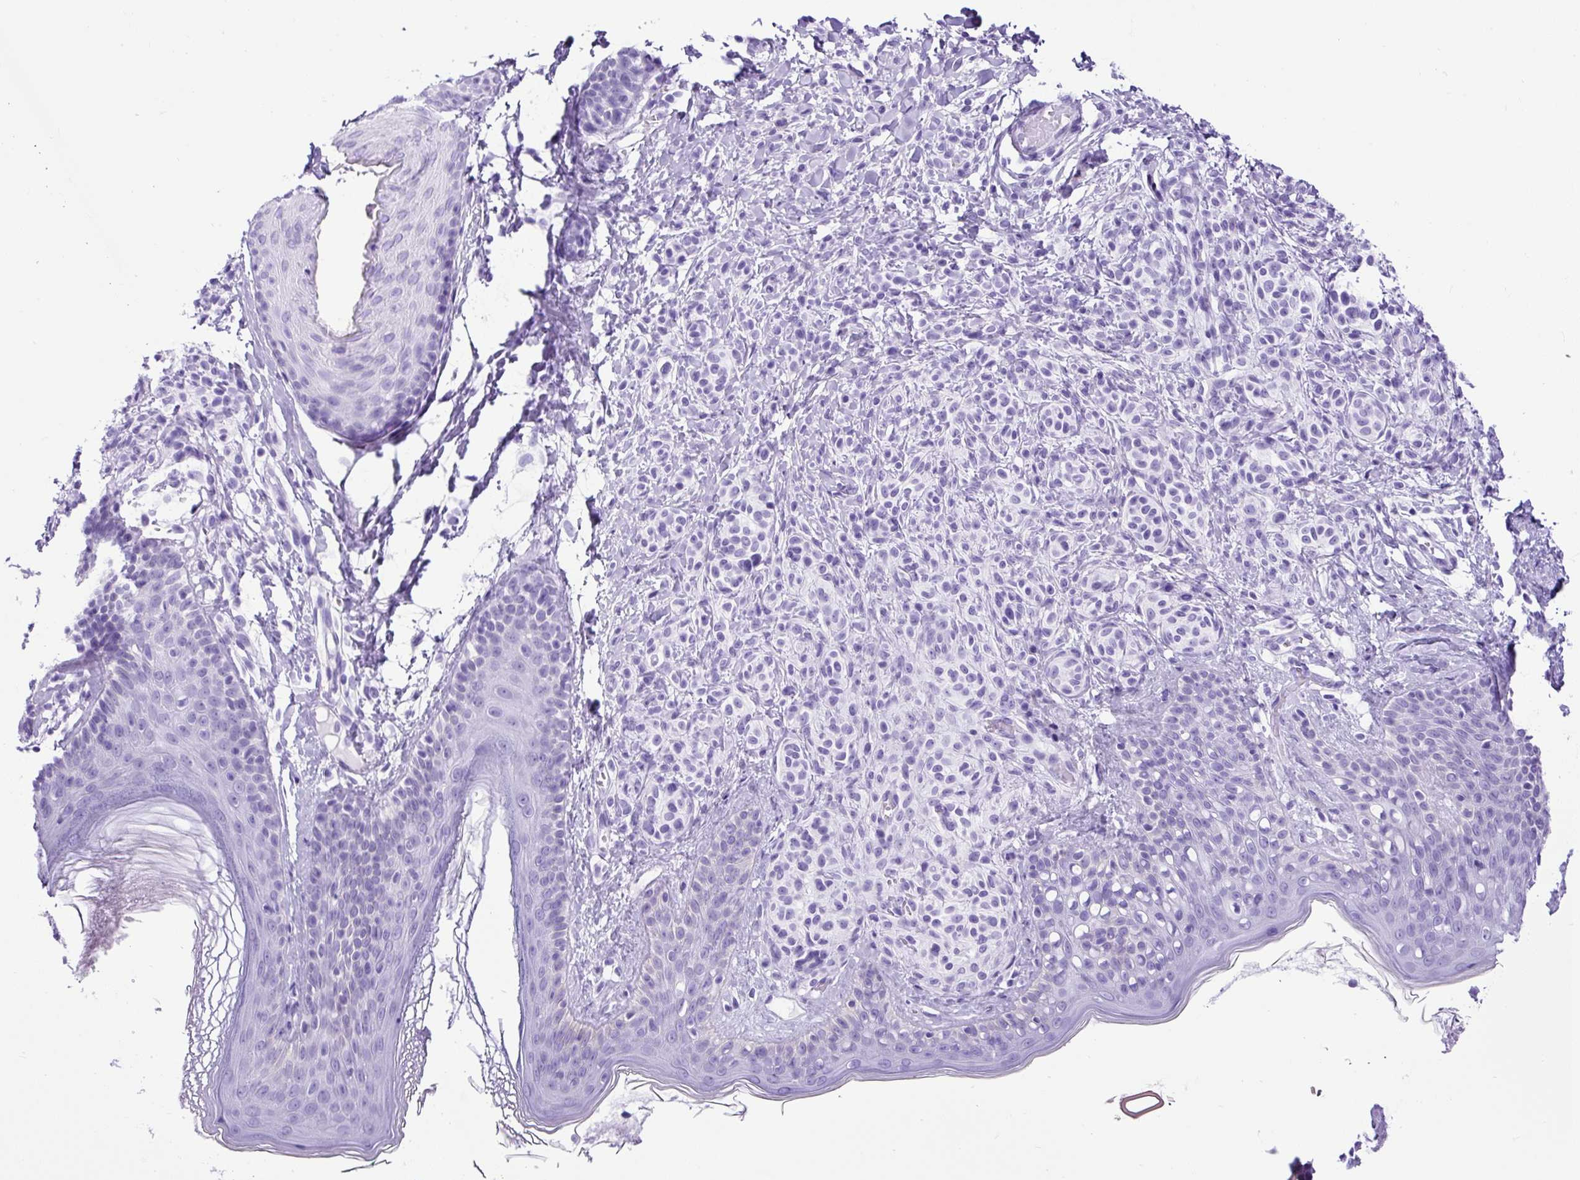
{"staining": {"intensity": "negative", "quantity": "none", "location": "none"}, "tissue": "skin", "cell_type": "Fibroblasts", "image_type": "normal", "snomed": [{"axis": "morphology", "description": "Normal tissue, NOS"}, {"axis": "topography", "description": "Skin"}], "caption": "Human skin stained for a protein using immunohistochemistry (IHC) displays no staining in fibroblasts.", "gene": "PDIA2", "patient": {"sex": "male", "age": 16}}